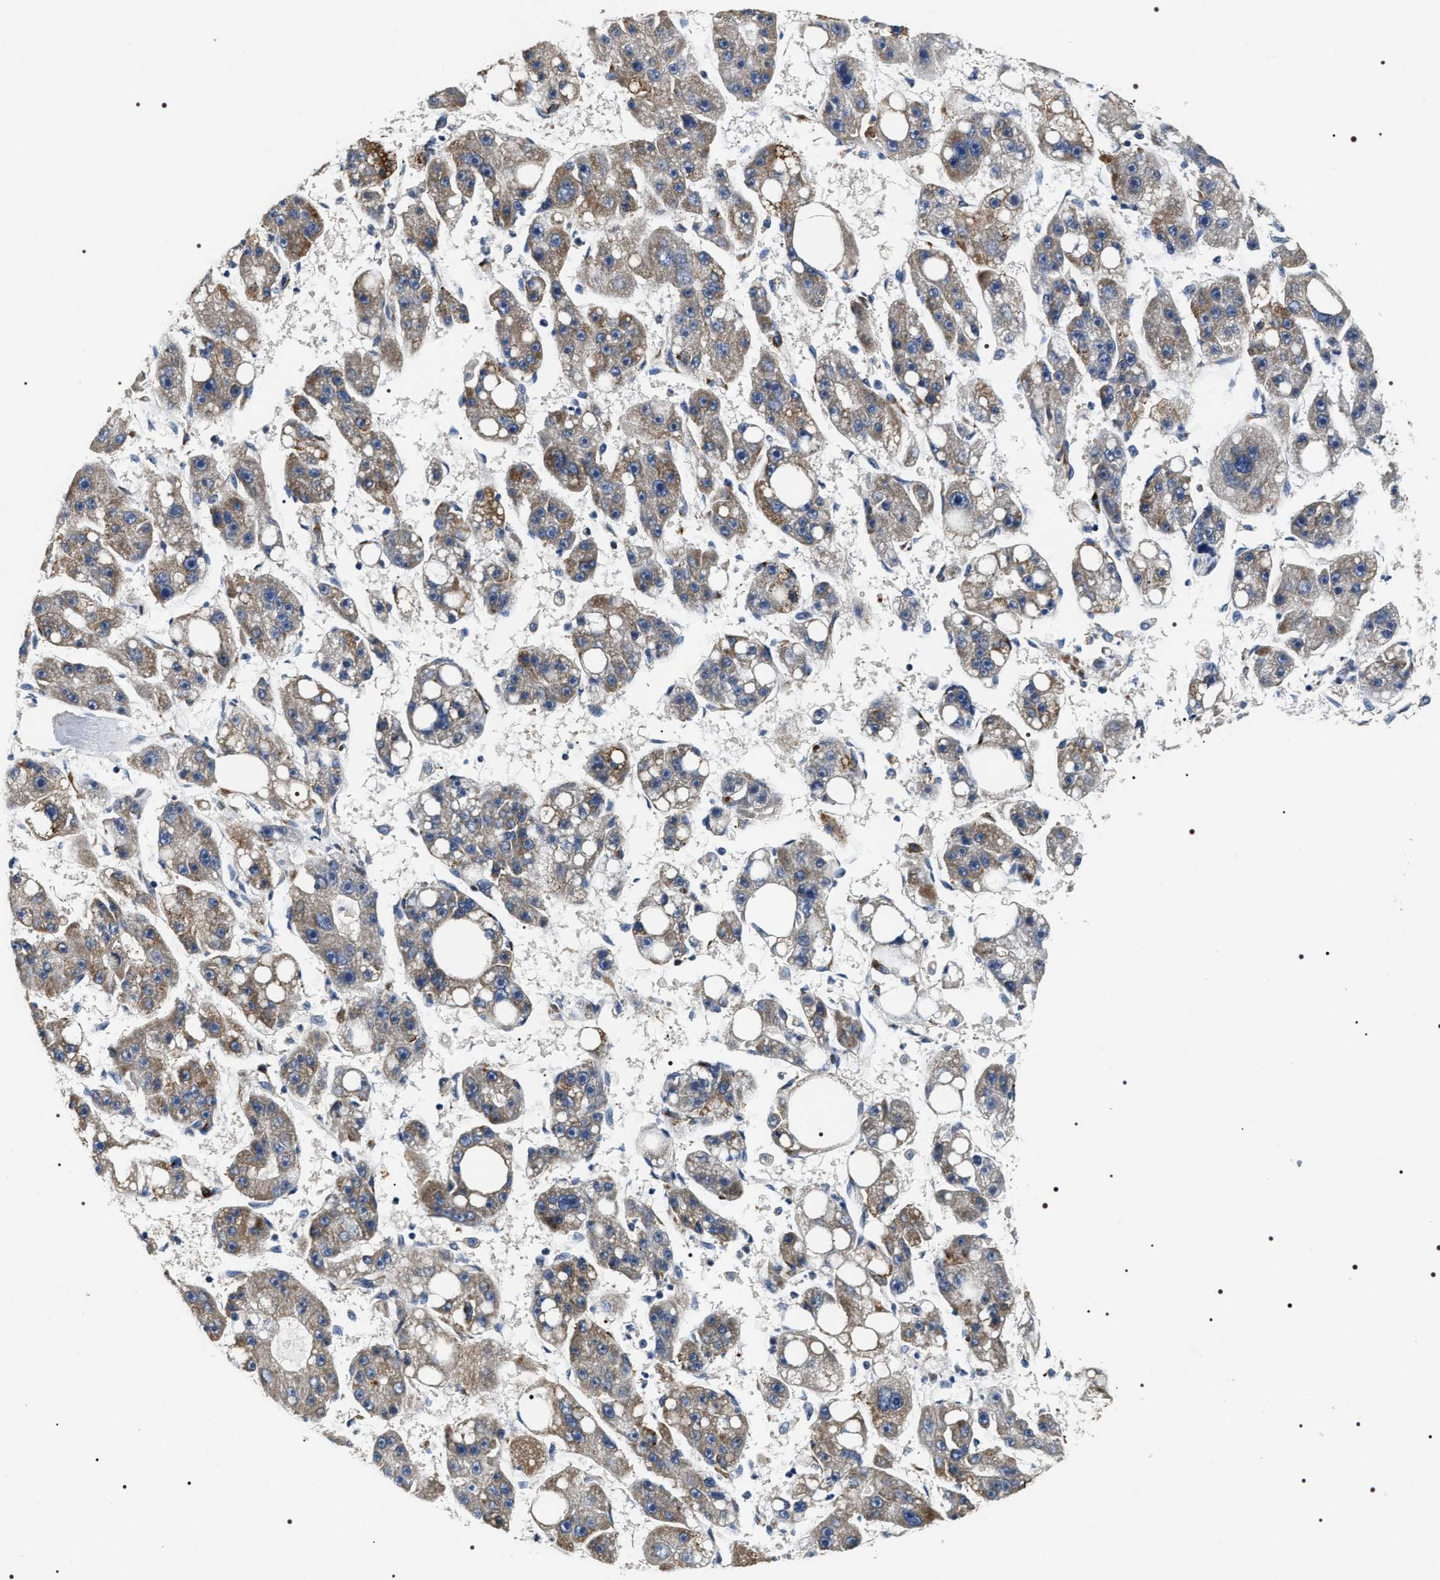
{"staining": {"intensity": "moderate", "quantity": "<25%", "location": "cytoplasmic/membranous"}, "tissue": "liver cancer", "cell_type": "Tumor cells", "image_type": "cancer", "snomed": [{"axis": "morphology", "description": "Carcinoma, Hepatocellular, NOS"}, {"axis": "topography", "description": "Liver"}], "caption": "Immunohistochemical staining of human liver cancer (hepatocellular carcinoma) exhibits low levels of moderate cytoplasmic/membranous protein staining in approximately <25% of tumor cells.", "gene": "ZC3HAV1L", "patient": {"sex": "female", "age": 61}}